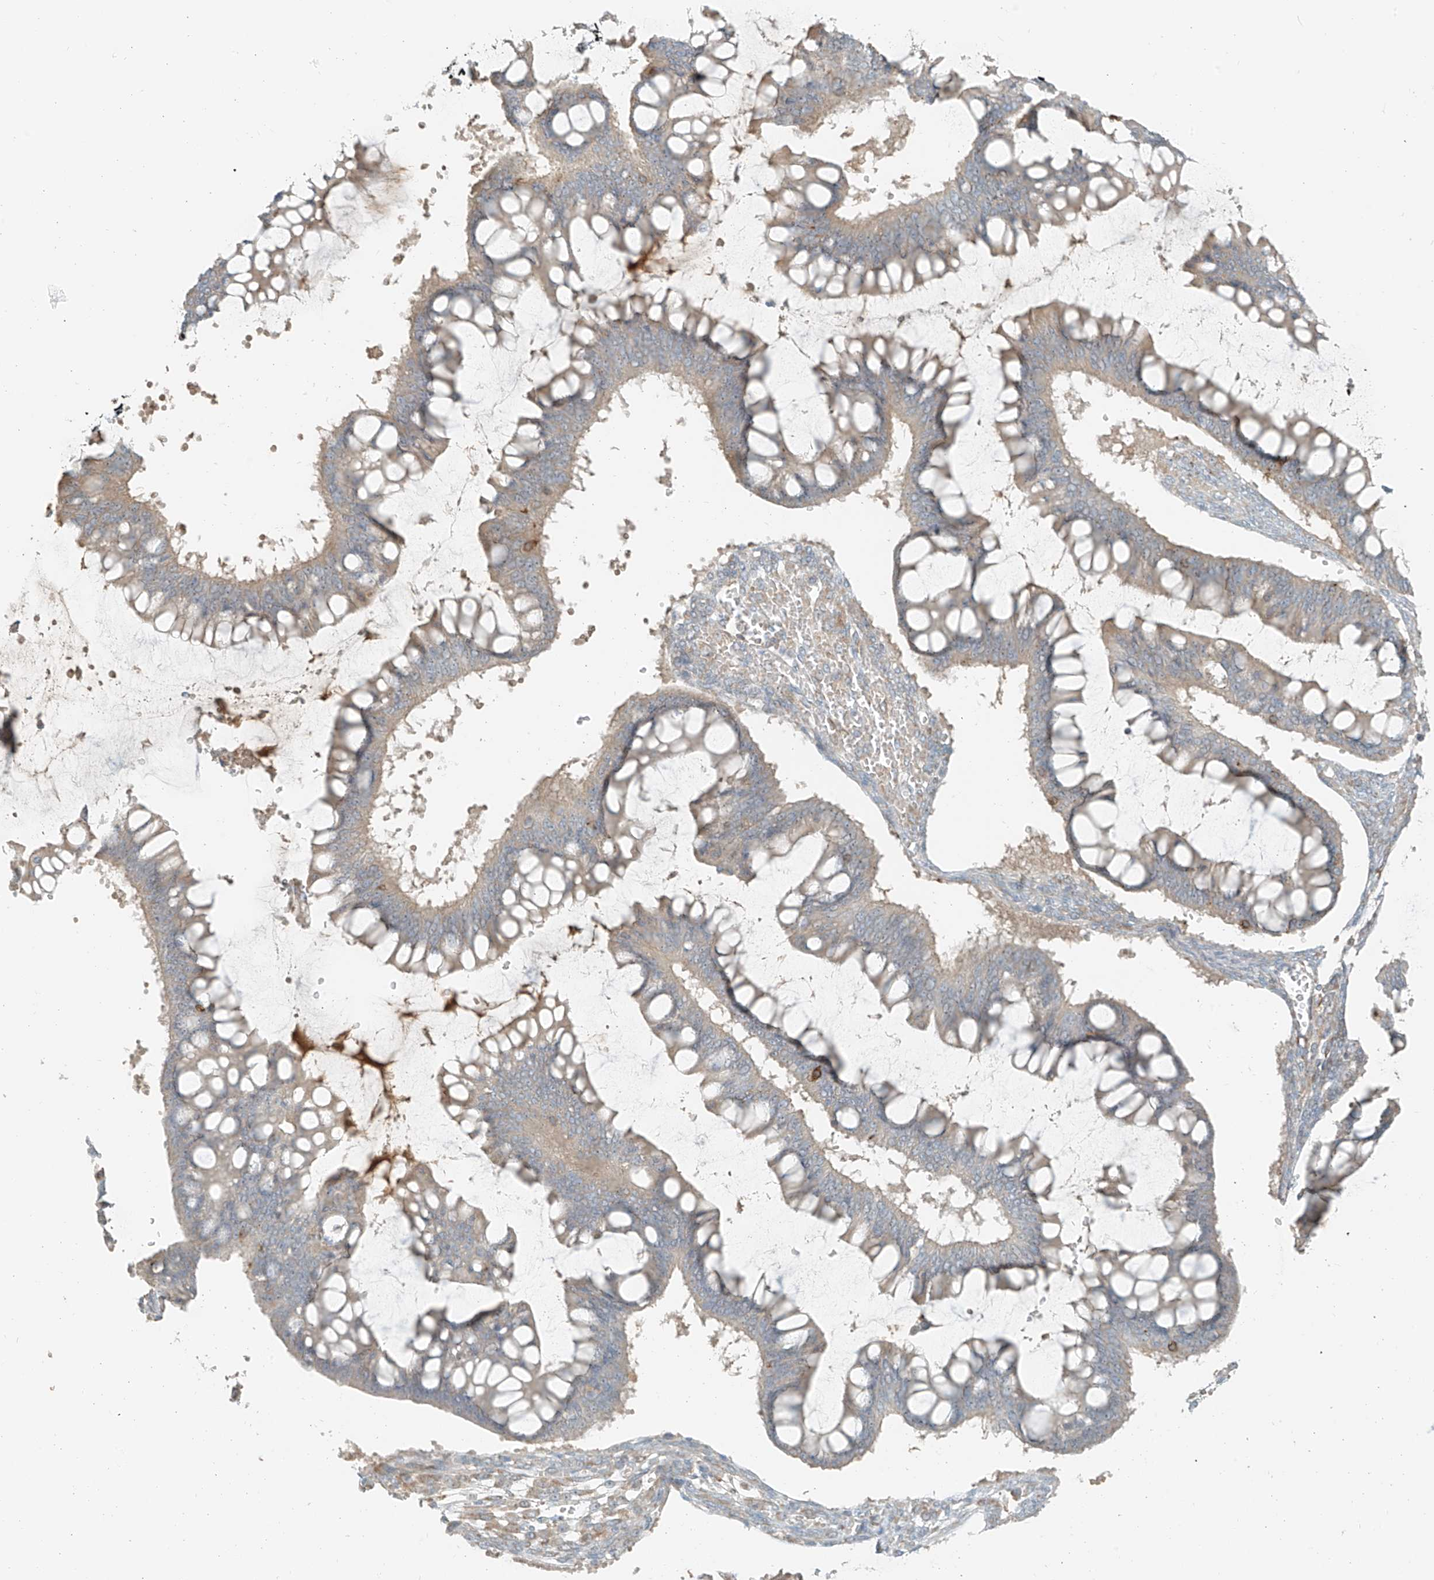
{"staining": {"intensity": "weak", "quantity": "<25%", "location": "cytoplasmic/membranous"}, "tissue": "ovarian cancer", "cell_type": "Tumor cells", "image_type": "cancer", "snomed": [{"axis": "morphology", "description": "Cystadenocarcinoma, mucinous, NOS"}, {"axis": "topography", "description": "Ovary"}], "caption": "Immunohistochemical staining of human mucinous cystadenocarcinoma (ovarian) exhibits no significant staining in tumor cells.", "gene": "FSTL1", "patient": {"sex": "female", "age": 73}}